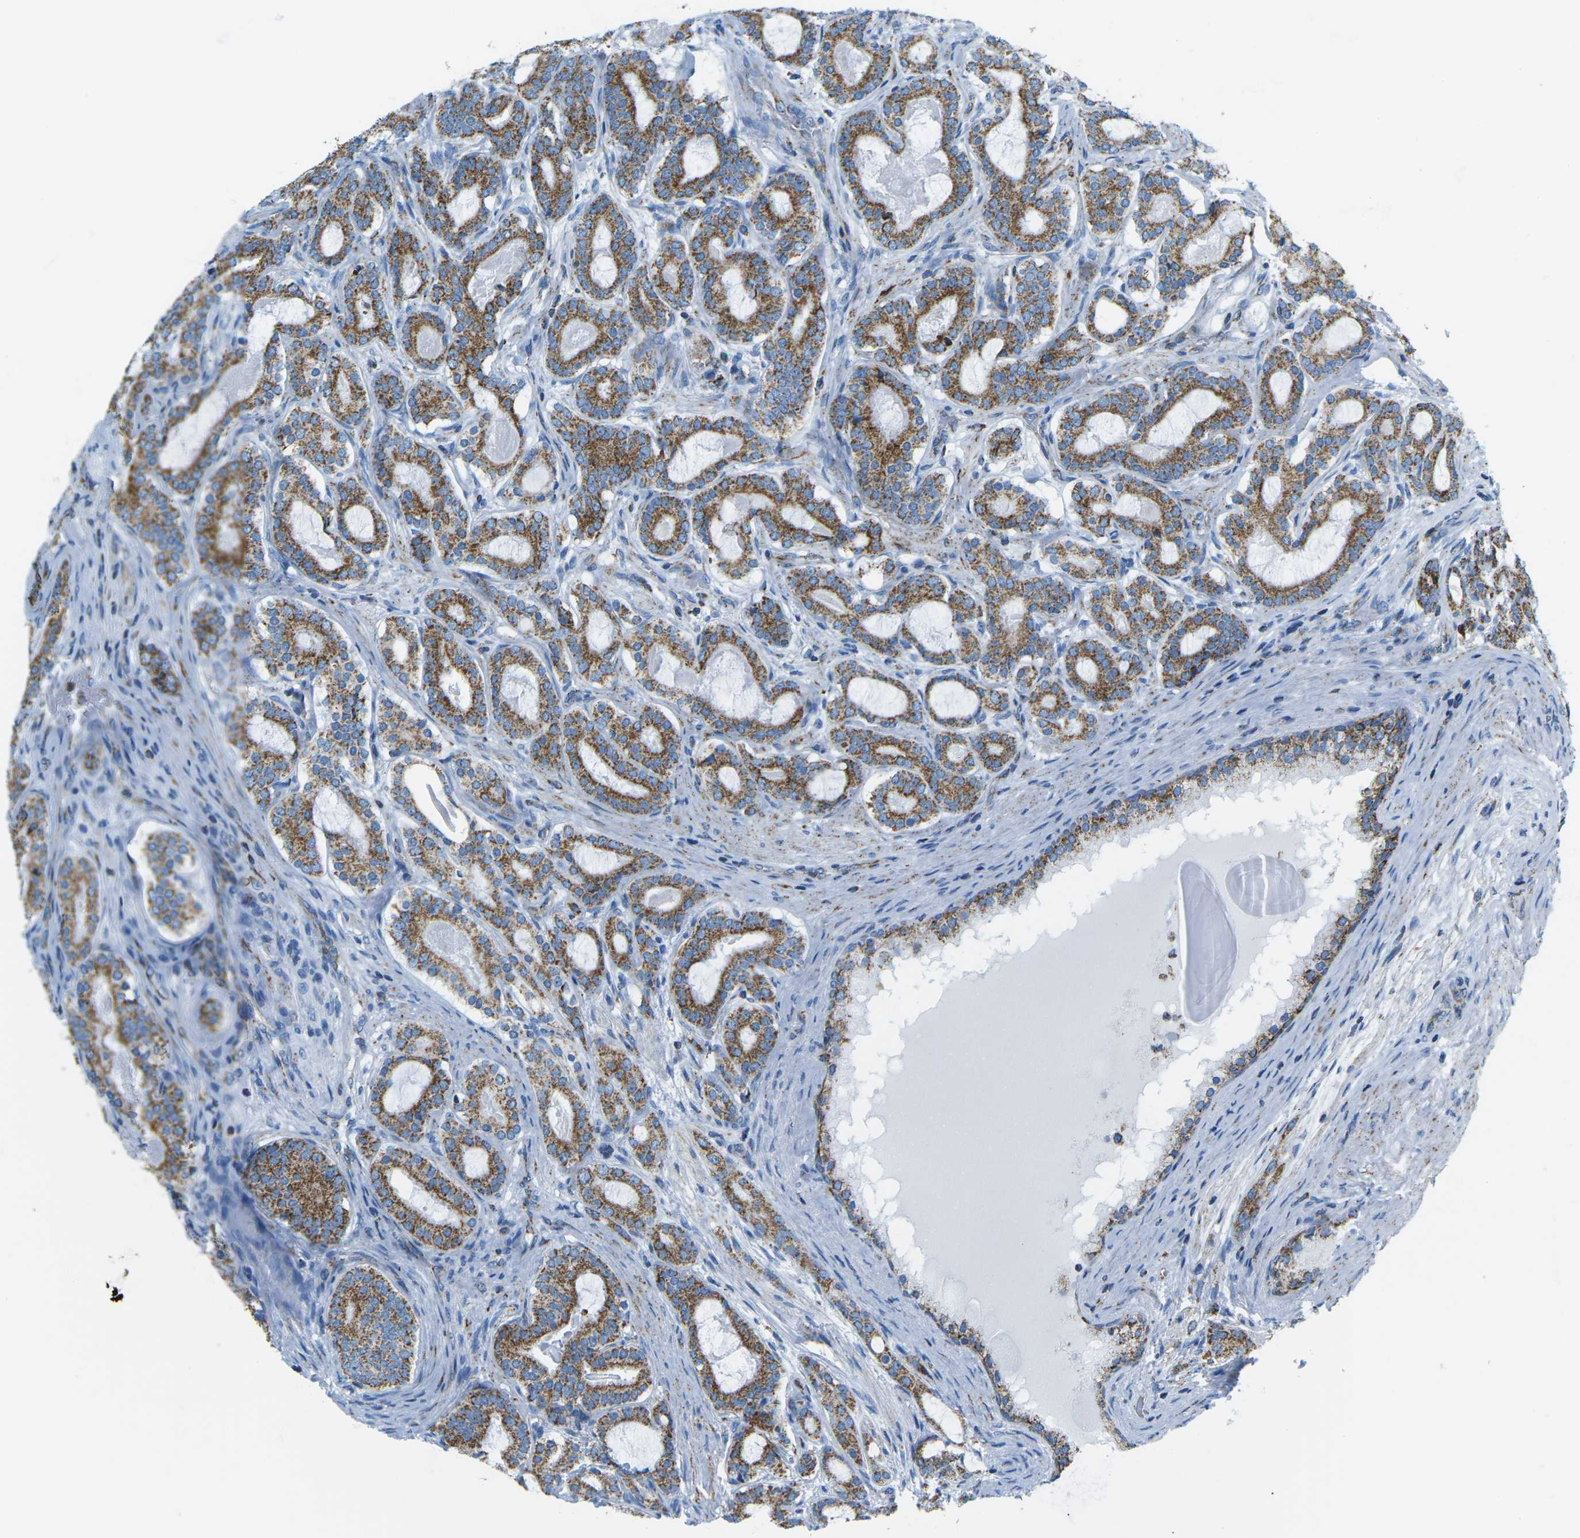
{"staining": {"intensity": "strong", "quantity": ">75%", "location": "cytoplasmic/membranous"}, "tissue": "prostate cancer", "cell_type": "Tumor cells", "image_type": "cancer", "snomed": [{"axis": "morphology", "description": "Adenocarcinoma, High grade"}, {"axis": "topography", "description": "Prostate"}], "caption": "Approximately >75% of tumor cells in prostate cancer (adenocarcinoma (high-grade)) show strong cytoplasmic/membranous protein staining as visualized by brown immunohistochemical staining.", "gene": "COX6C", "patient": {"sex": "male", "age": 60}}